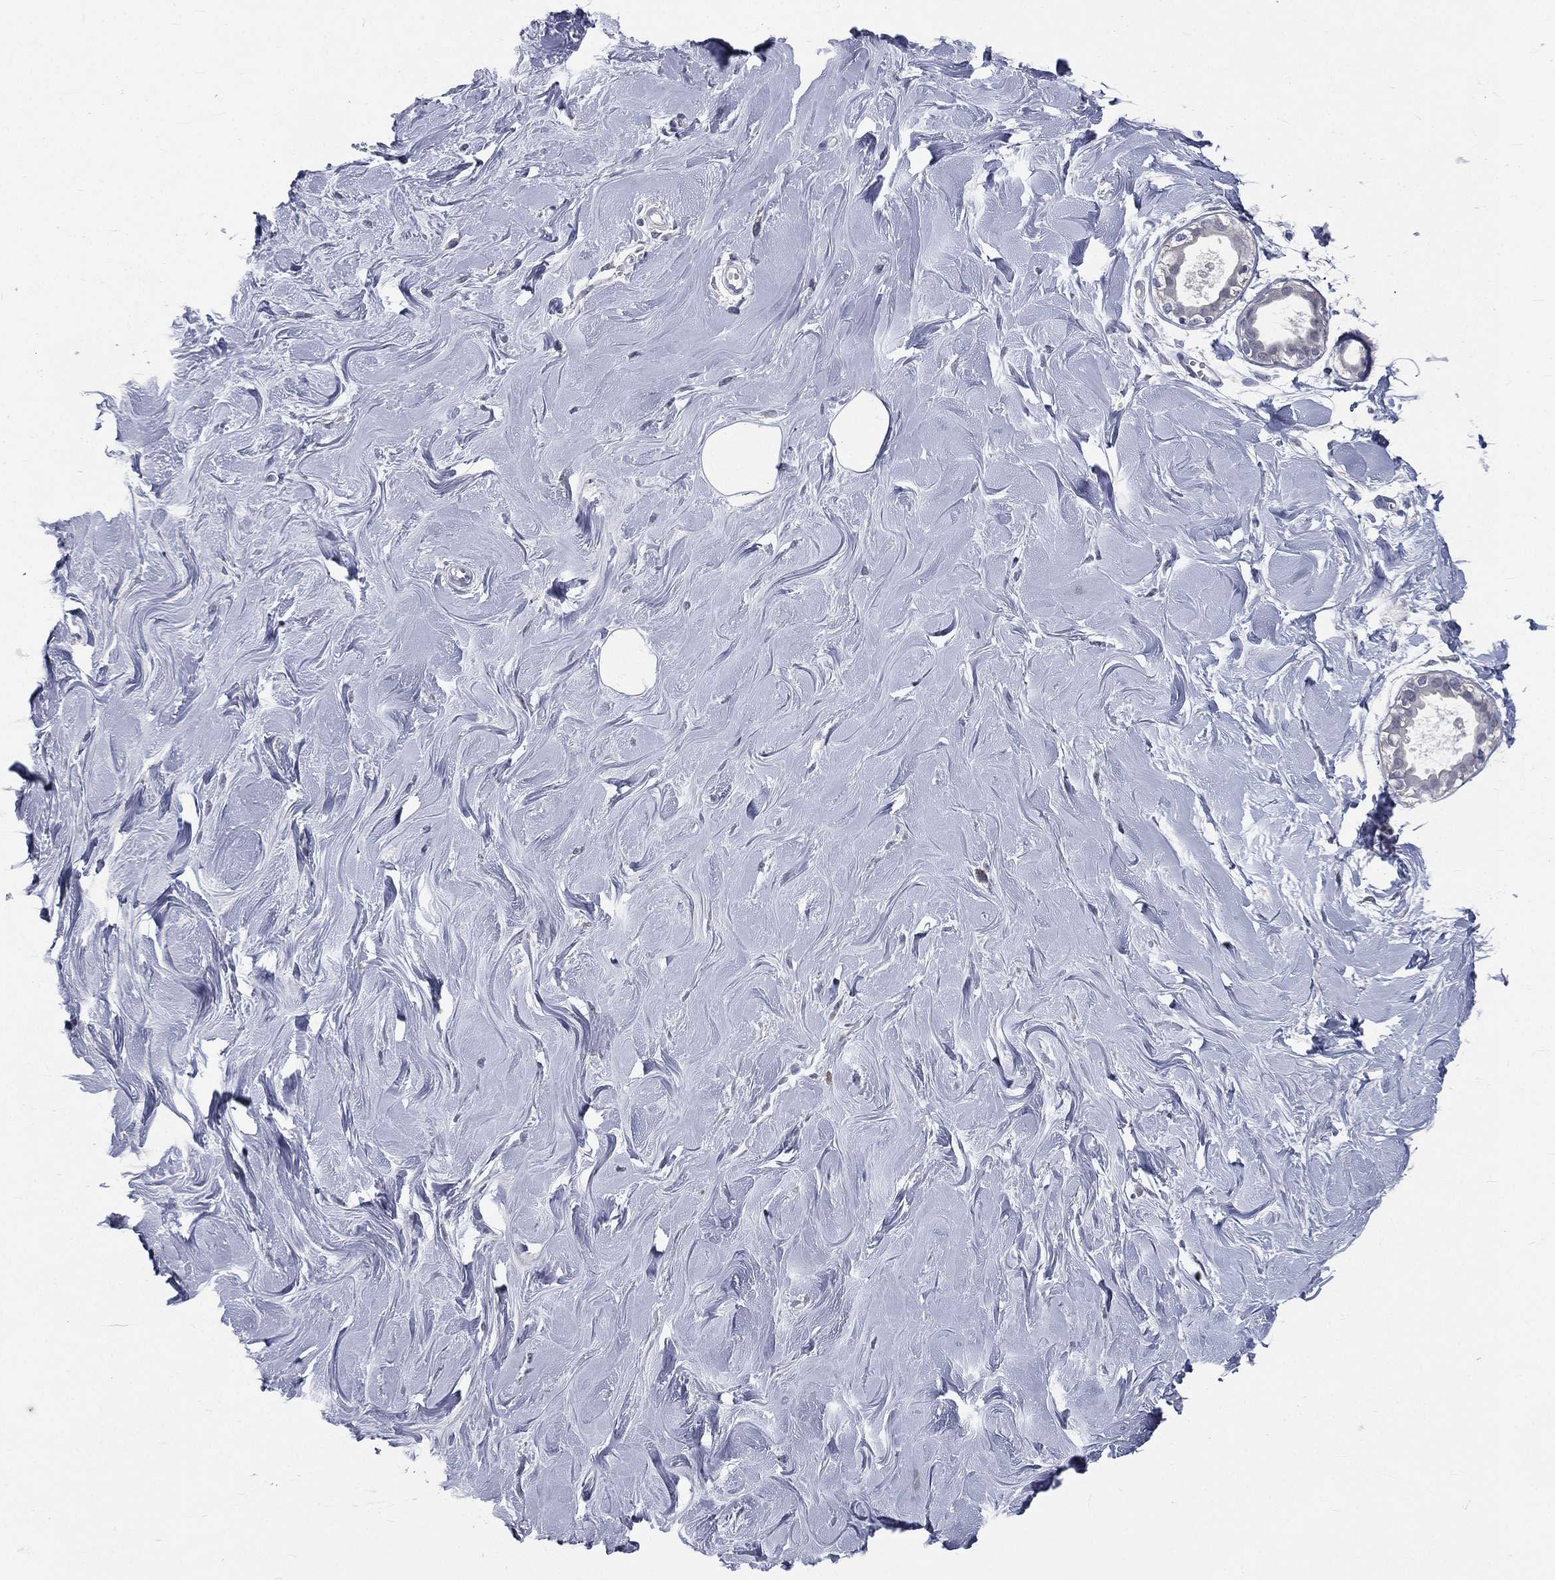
{"staining": {"intensity": "negative", "quantity": "none", "location": "none"}, "tissue": "adipose tissue", "cell_type": "Adipocytes", "image_type": "normal", "snomed": [{"axis": "morphology", "description": "Normal tissue, NOS"}, {"axis": "topography", "description": "Breast"}], "caption": "Protein analysis of unremarkable adipose tissue shows no significant positivity in adipocytes. Brightfield microscopy of immunohistochemistry stained with DAB (brown) and hematoxylin (blue), captured at high magnification.", "gene": "IFT27", "patient": {"sex": "female", "age": 49}}